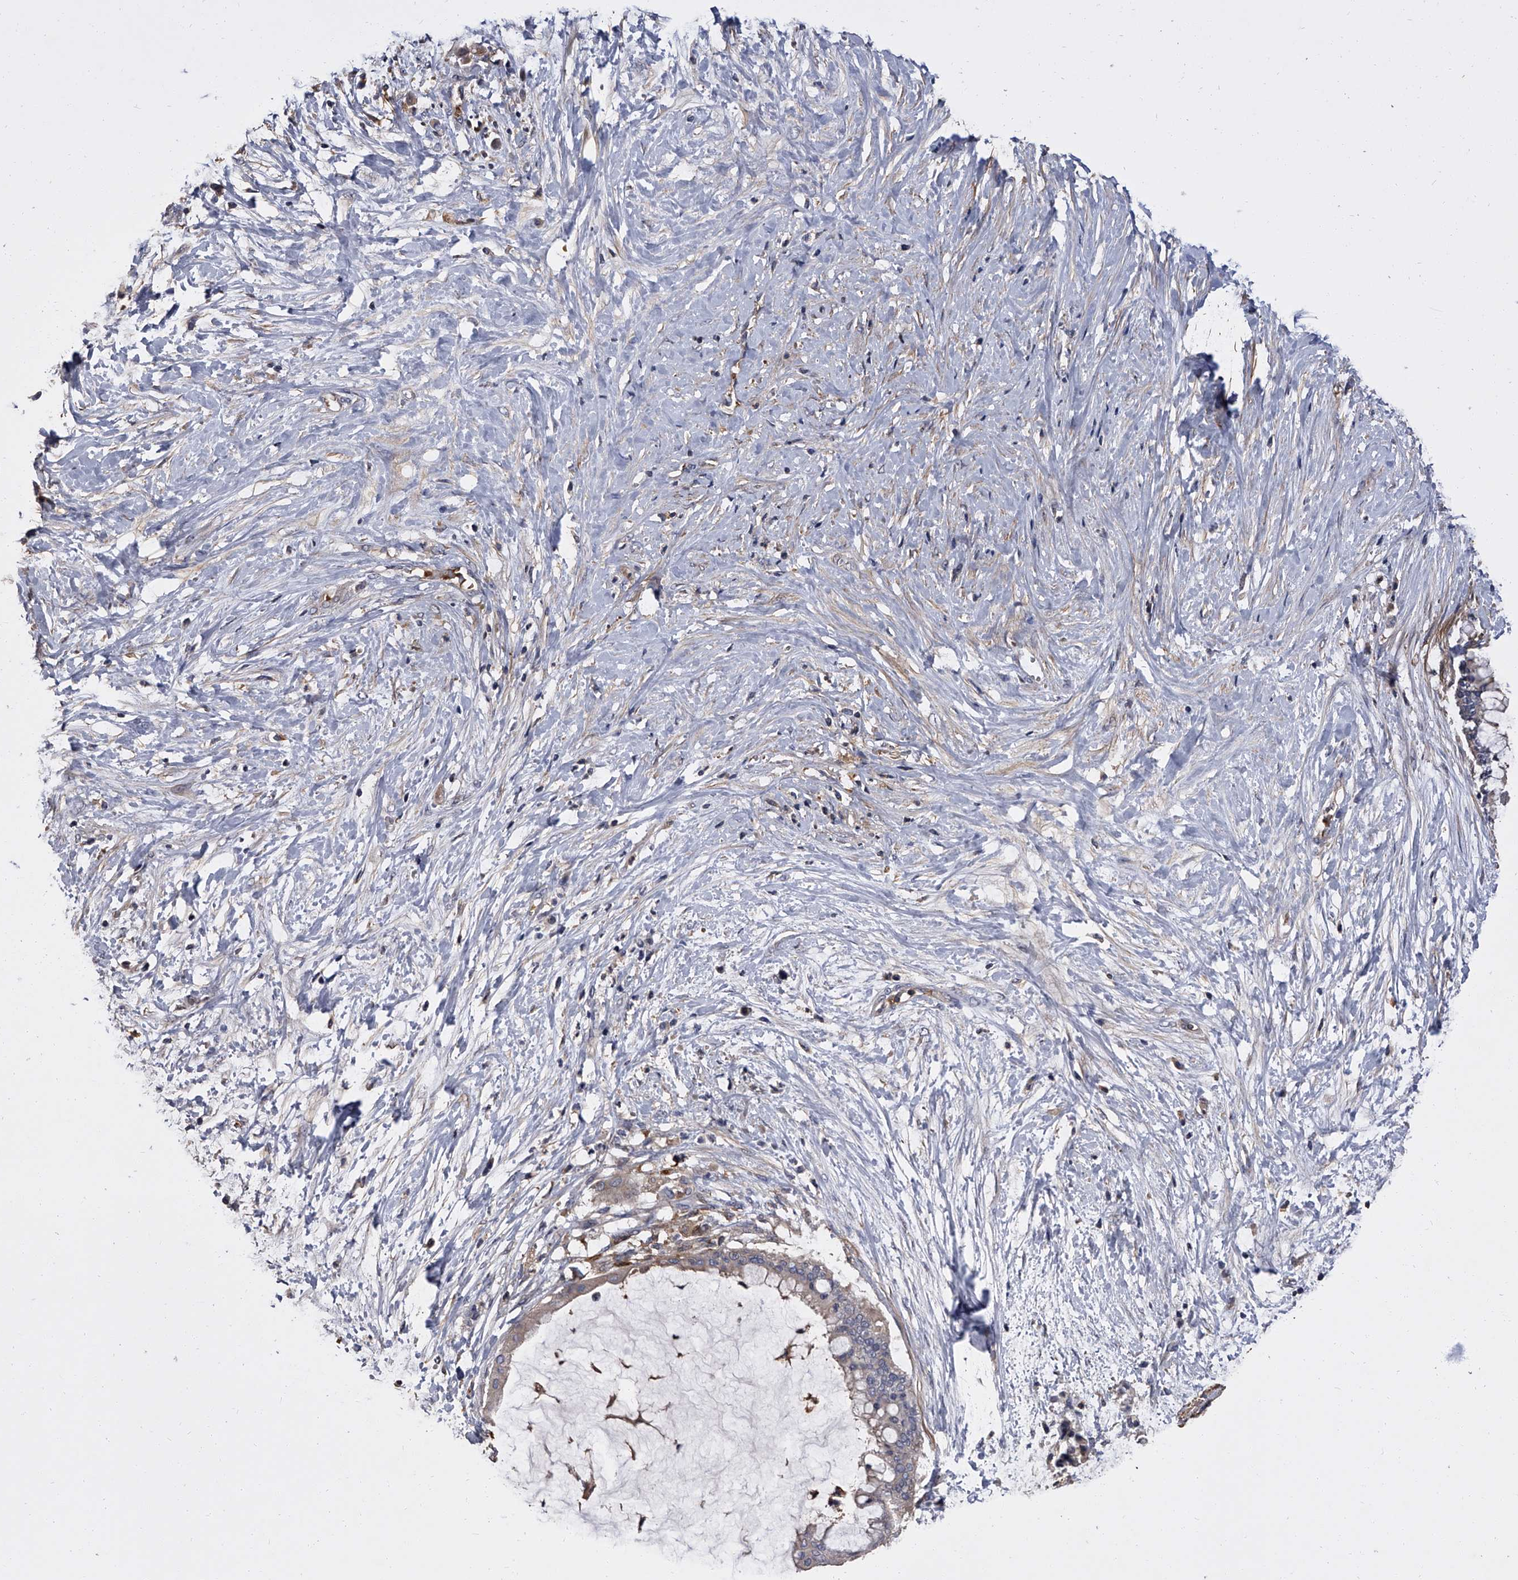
{"staining": {"intensity": "weak", "quantity": "<25%", "location": "cytoplasmic/membranous"}, "tissue": "pancreatic cancer", "cell_type": "Tumor cells", "image_type": "cancer", "snomed": [{"axis": "morphology", "description": "Adenocarcinoma, NOS"}, {"axis": "topography", "description": "Pancreas"}], "caption": "Human adenocarcinoma (pancreatic) stained for a protein using immunohistochemistry reveals no positivity in tumor cells.", "gene": "STK36", "patient": {"sex": "male", "age": 41}}